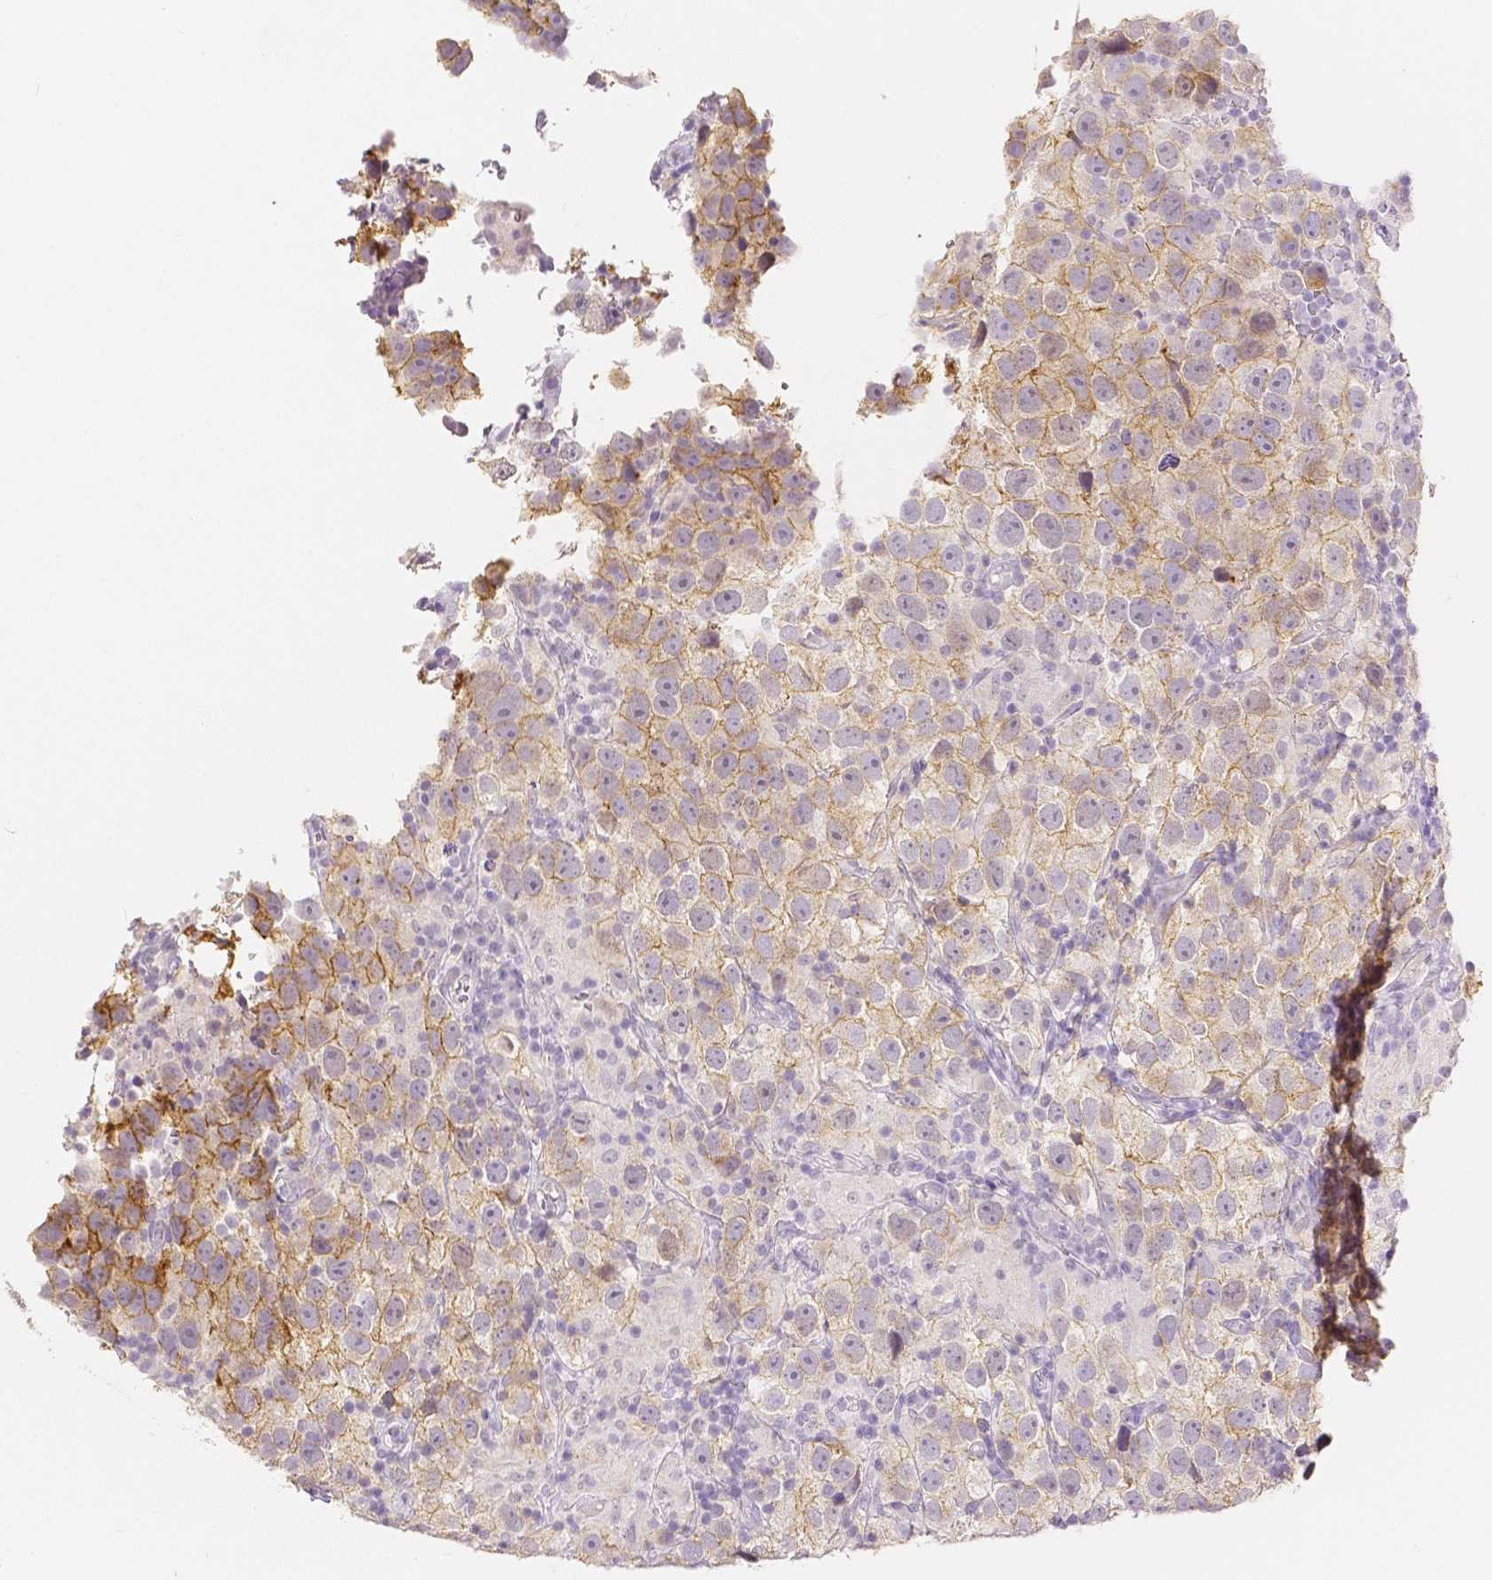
{"staining": {"intensity": "moderate", "quantity": ">75%", "location": "cytoplasmic/membranous"}, "tissue": "testis cancer", "cell_type": "Tumor cells", "image_type": "cancer", "snomed": [{"axis": "morphology", "description": "Seminoma, NOS"}, {"axis": "topography", "description": "Testis"}], "caption": "Protein expression analysis of testis cancer exhibits moderate cytoplasmic/membranous positivity in approximately >75% of tumor cells. The protein is shown in brown color, while the nuclei are stained blue.", "gene": "OCLN", "patient": {"sex": "male", "age": 26}}